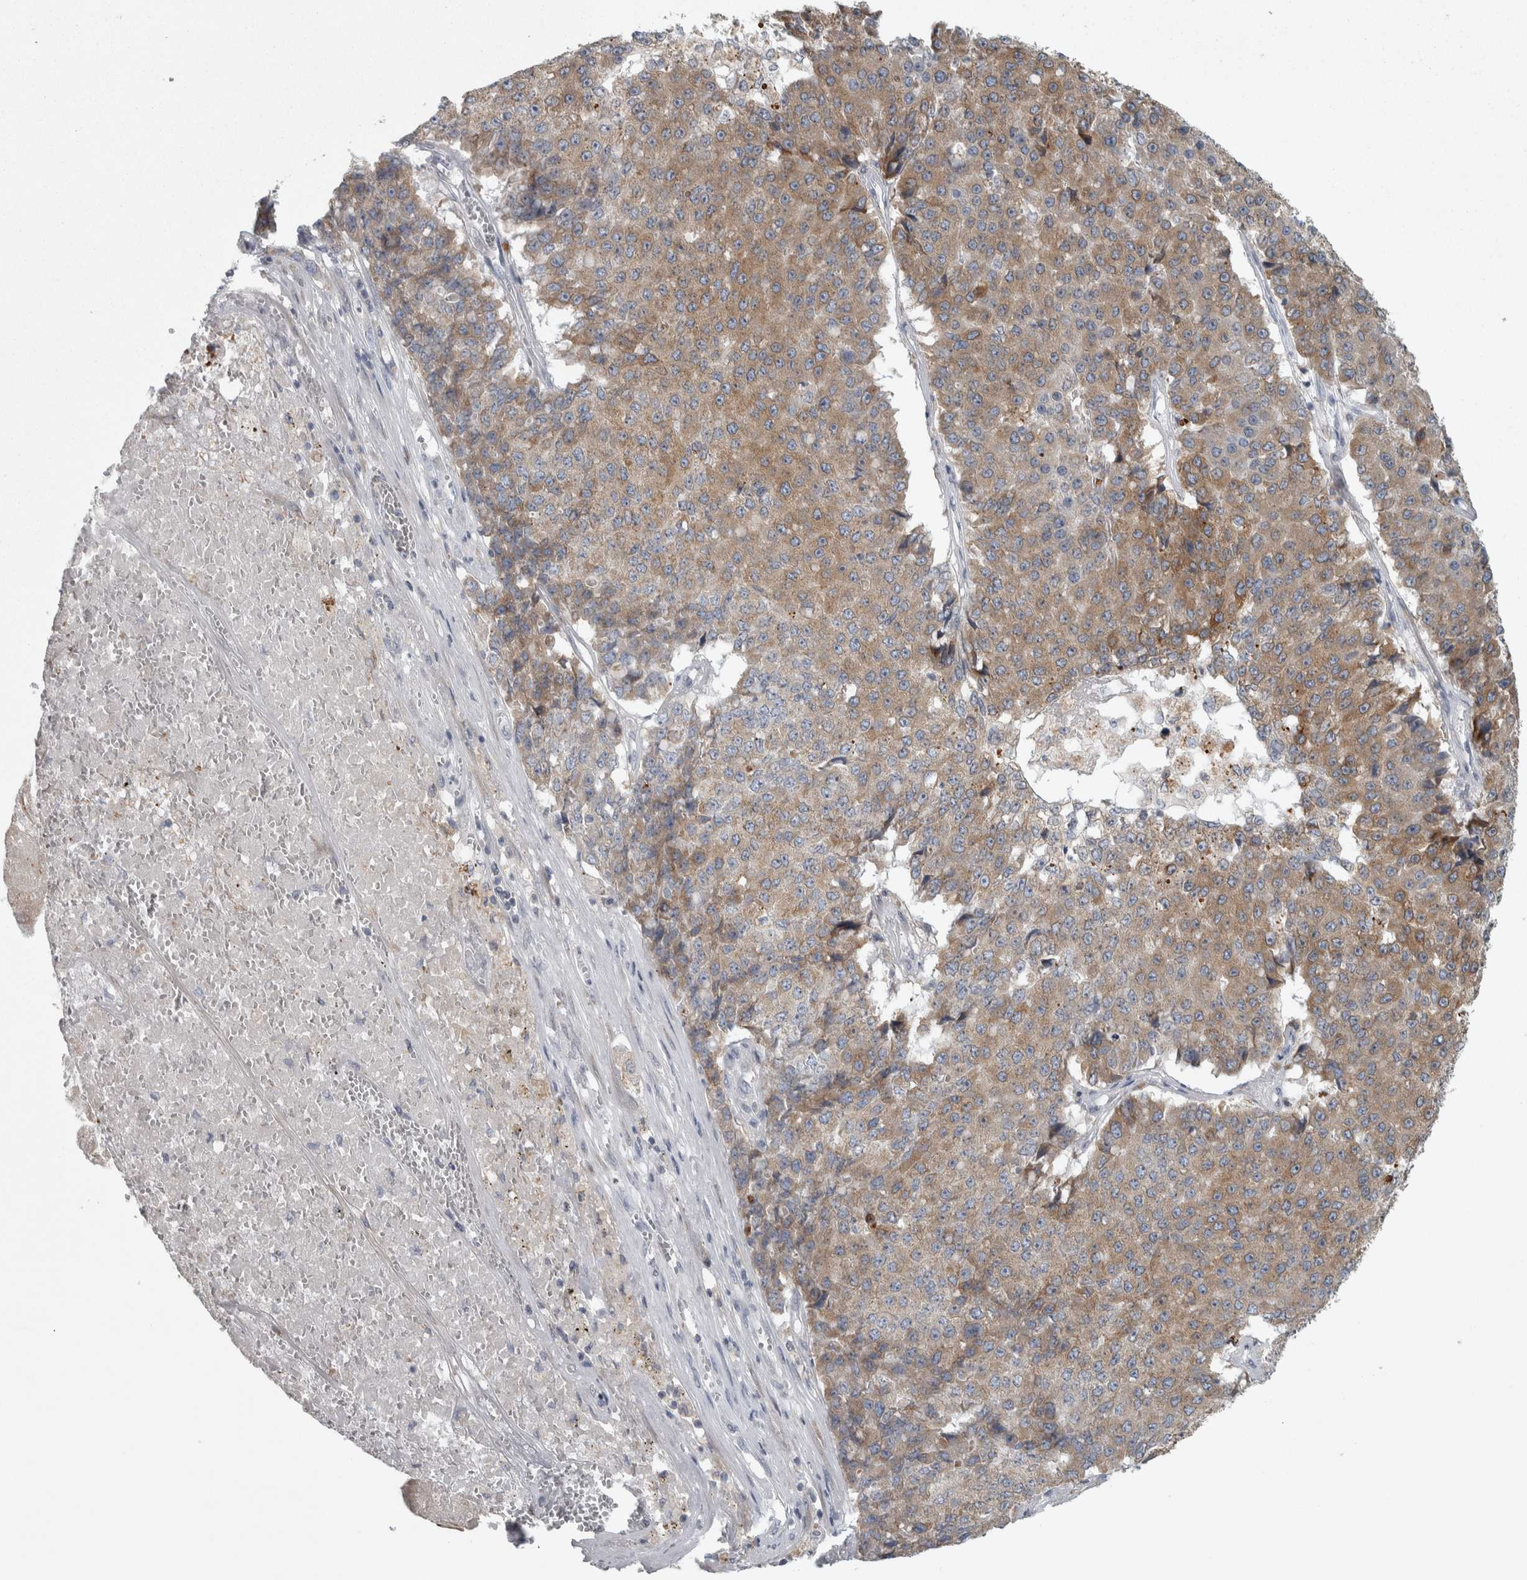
{"staining": {"intensity": "moderate", "quantity": ">75%", "location": "cytoplasmic/membranous"}, "tissue": "pancreatic cancer", "cell_type": "Tumor cells", "image_type": "cancer", "snomed": [{"axis": "morphology", "description": "Adenocarcinoma, NOS"}, {"axis": "topography", "description": "Pancreas"}], "caption": "Pancreatic cancer (adenocarcinoma) tissue reveals moderate cytoplasmic/membranous staining in approximately >75% of tumor cells, visualized by immunohistochemistry.", "gene": "SIGMAR1", "patient": {"sex": "male", "age": 50}}